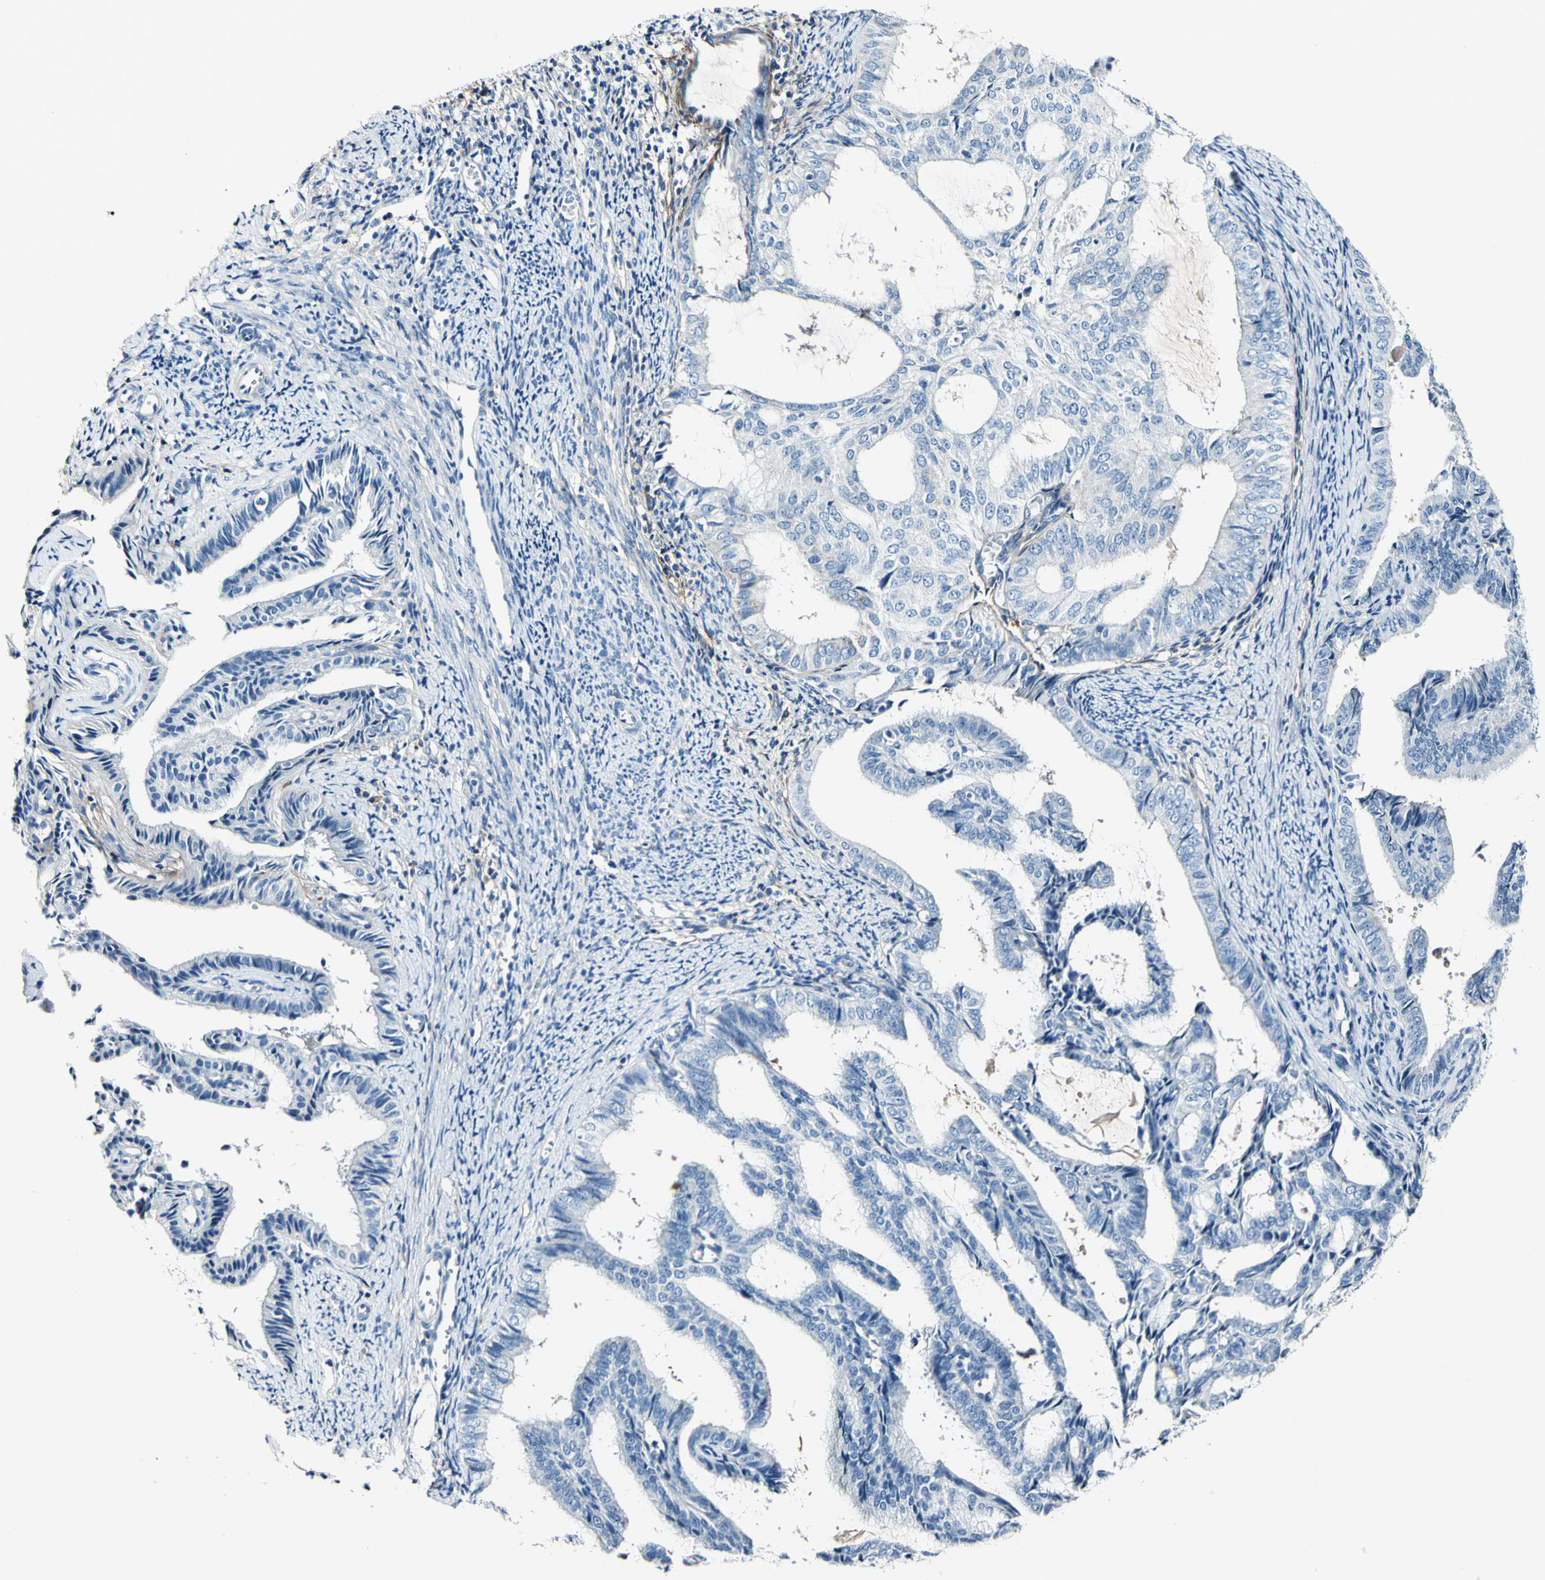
{"staining": {"intensity": "negative", "quantity": "none", "location": "none"}, "tissue": "endometrial cancer", "cell_type": "Tumor cells", "image_type": "cancer", "snomed": [{"axis": "morphology", "description": "Adenocarcinoma, NOS"}, {"axis": "topography", "description": "Endometrium"}], "caption": "A high-resolution histopathology image shows immunohistochemistry (IHC) staining of endometrial adenocarcinoma, which displays no significant expression in tumor cells.", "gene": "COL6A3", "patient": {"sex": "female", "age": 58}}